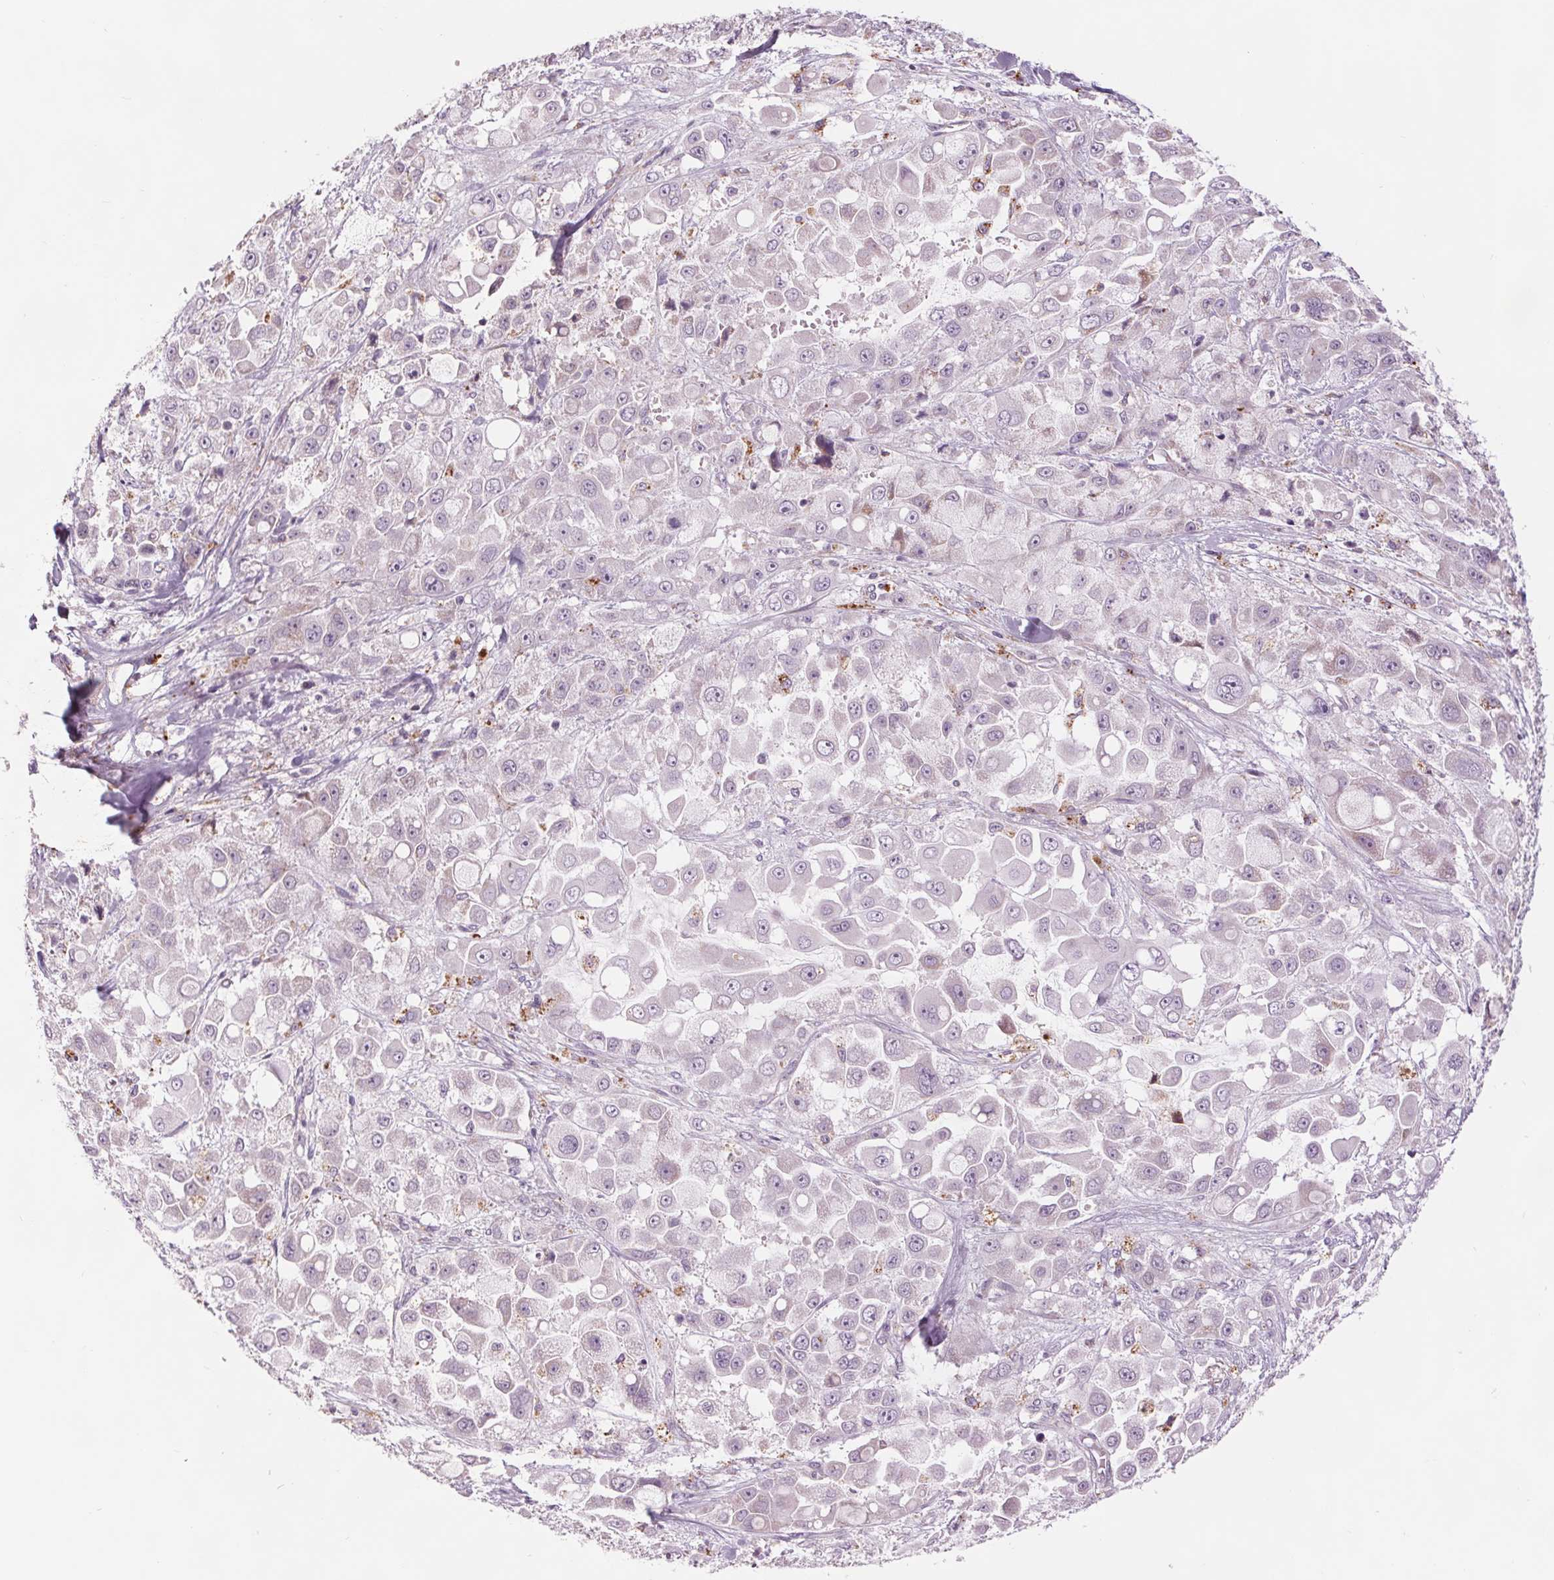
{"staining": {"intensity": "negative", "quantity": "none", "location": "none"}, "tissue": "stomach cancer", "cell_type": "Tumor cells", "image_type": "cancer", "snomed": [{"axis": "morphology", "description": "Adenocarcinoma, NOS"}, {"axis": "topography", "description": "Stomach"}], "caption": "This is an immunohistochemistry photomicrograph of stomach cancer (adenocarcinoma). There is no expression in tumor cells.", "gene": "SAMD5", "patient": {"sex": "female", "age": 76}}